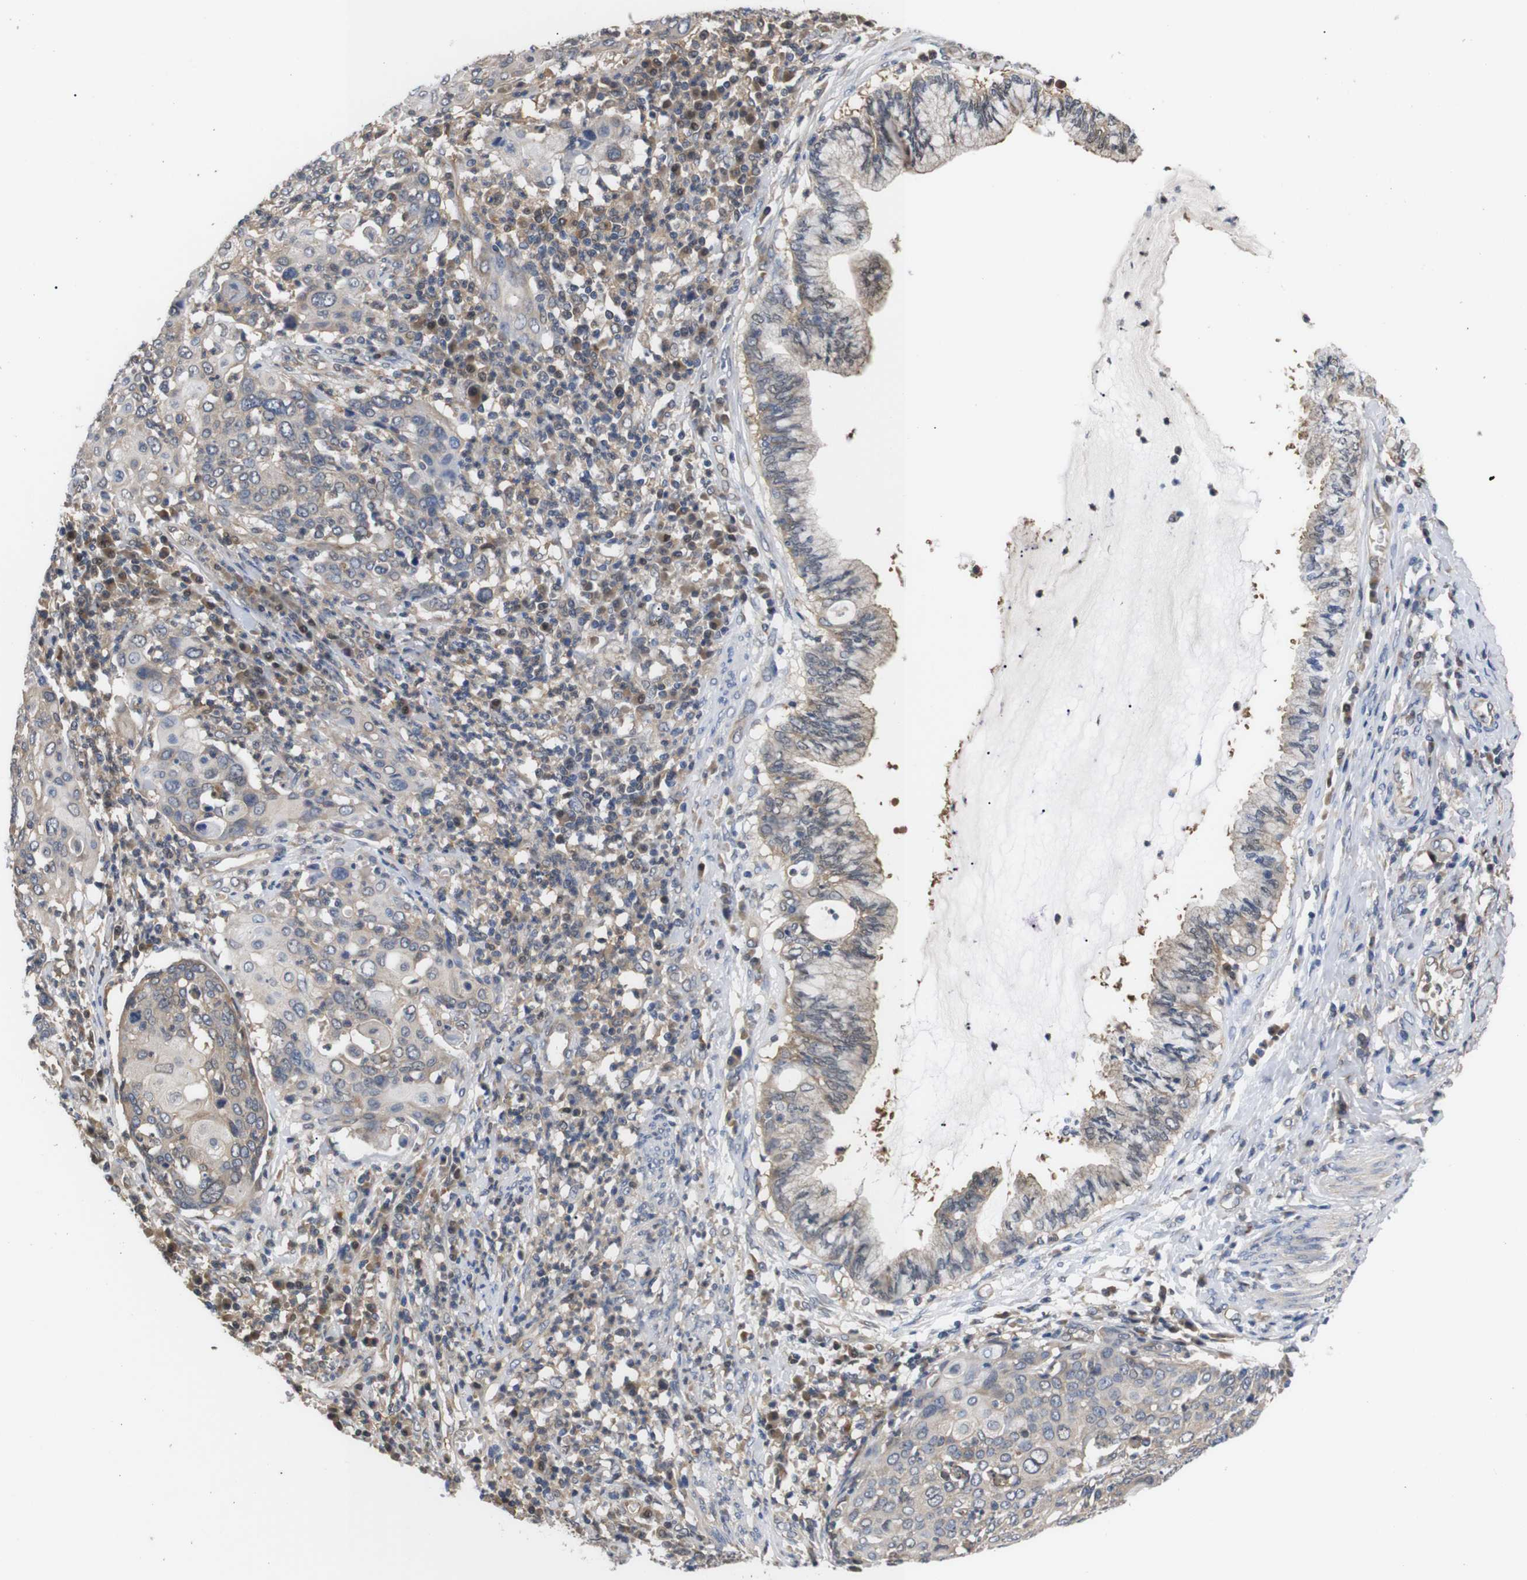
{"staining": {"intensity": "weak", "quantity": ">75%", "location": "cytoplasmic/membranous"}, "tissue": "cervical cancer", "cell_type": "Tumor cells", "image_type": "cancer", "snomed": [{"axis": "morphology", "description": "Squamous cell carcinoma, NOS"}, {"axis": "topography", "description": "Cervix"}], "caption": "Brown immunohistochemical staining in human cervical cancer (squamous cell carcinoma) shows weak cytoplasmic/membranous expression in about >75% of tumor cells. Using DAB (brown) and hematoxylin (blue) stains, captured at high magnification using brightfield microscopy.", "gene": "DDR1", "patient": {"sex": "female", "age": 40}}